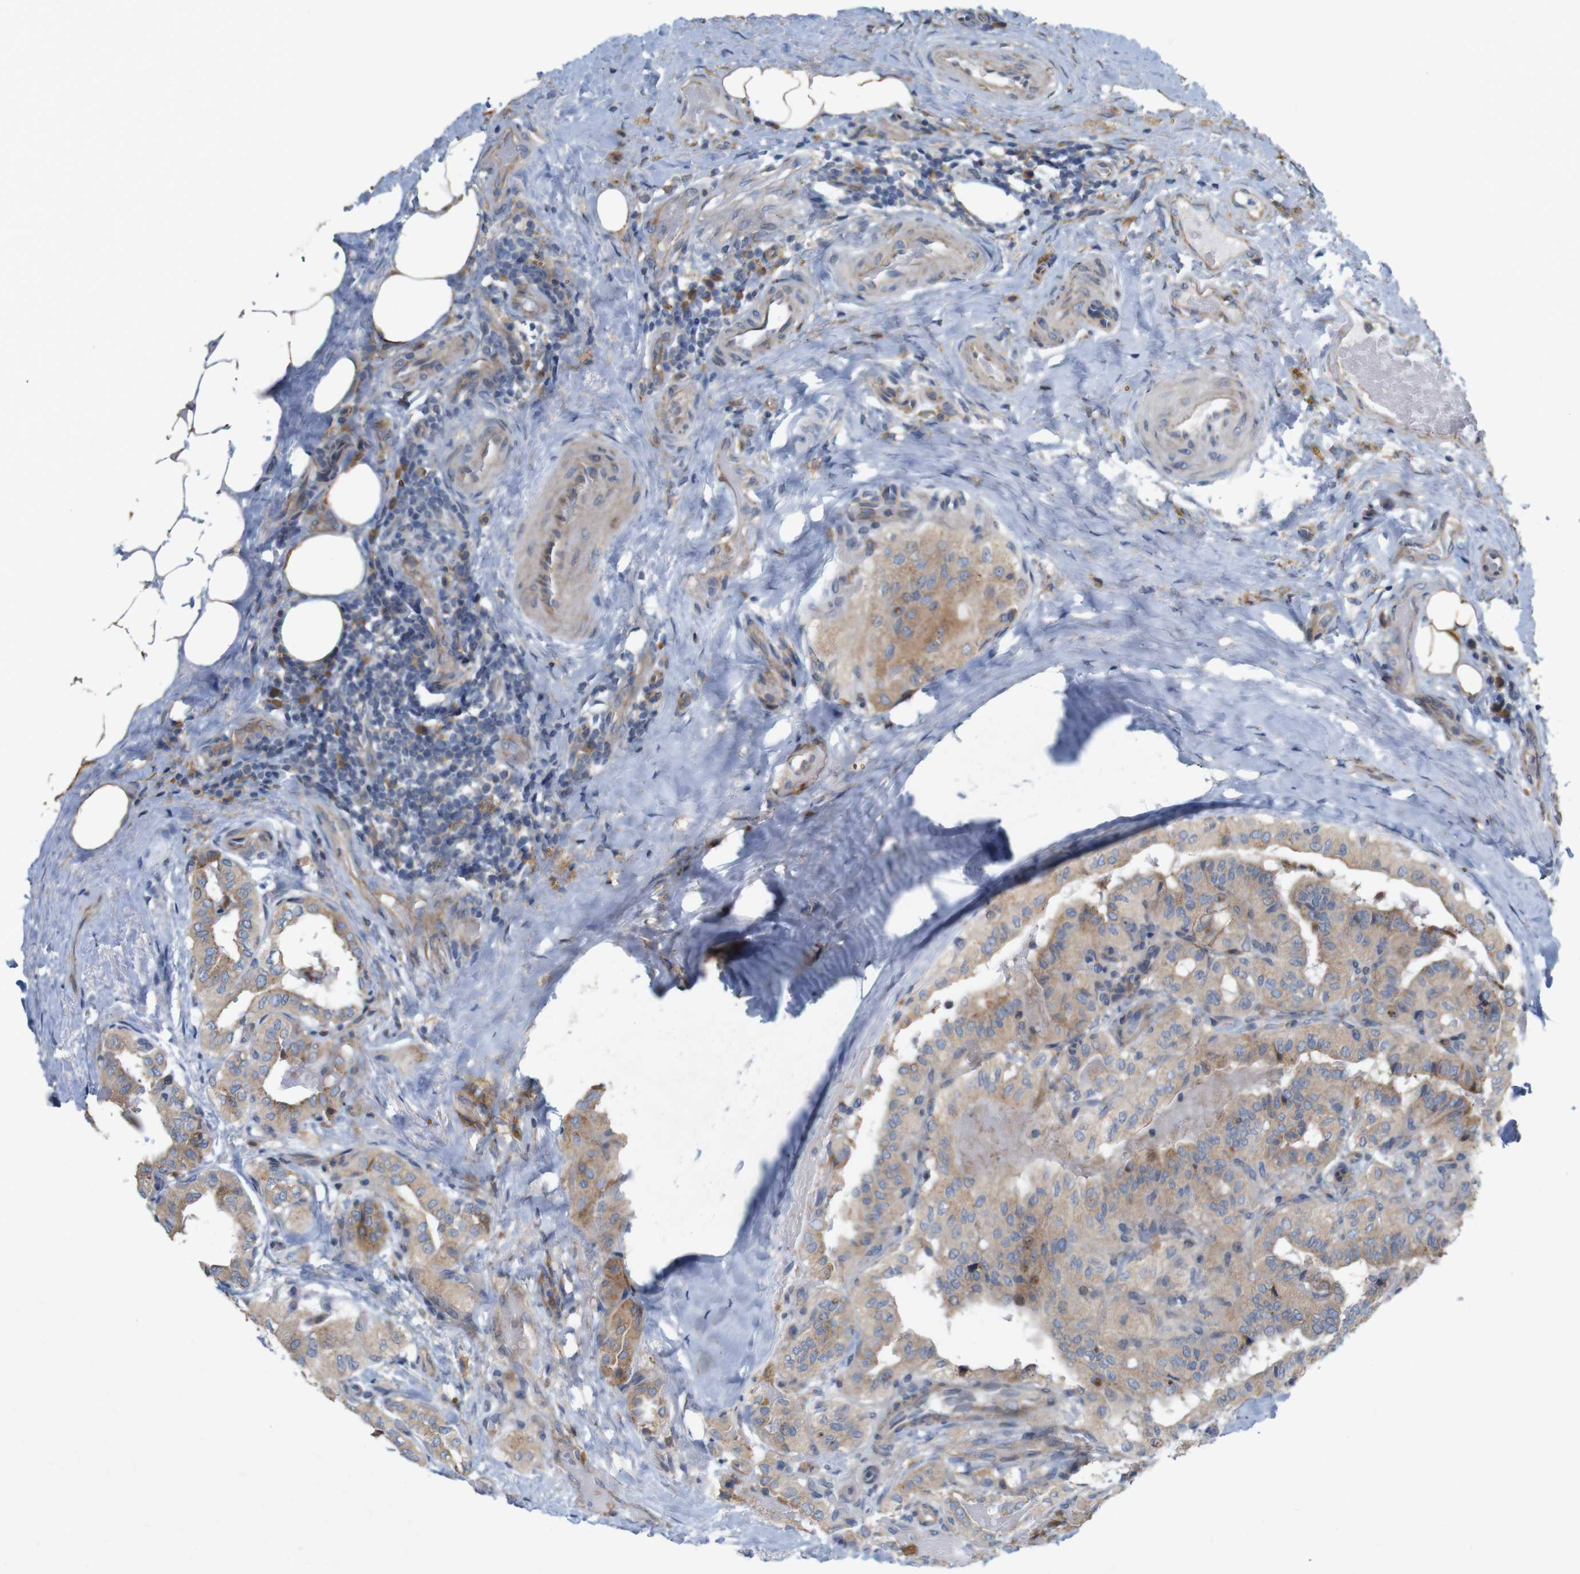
{"staining": {"intensity": "weak", "quantity": ">75%", "location": "cytoplasmic/membranous"}, "tissue": "thyroid cancer", "cell_type": "Tumor cells", "image_type": "cancer", "snomed": [{"axis": "morphology", "description": "Papillary adenocarcinoma, NOS"}, {"axis": "topography", "description": "Thyroid gland"}], "caption": "Immunohistochemical staining of human thyroid papillary adenocarcinoma shows weak cytoplasmic/membranous protein expression in about >75% of tumor cells.", "gene": "SIGLEC8", "patient": {"sex": "male", "age": 77}}